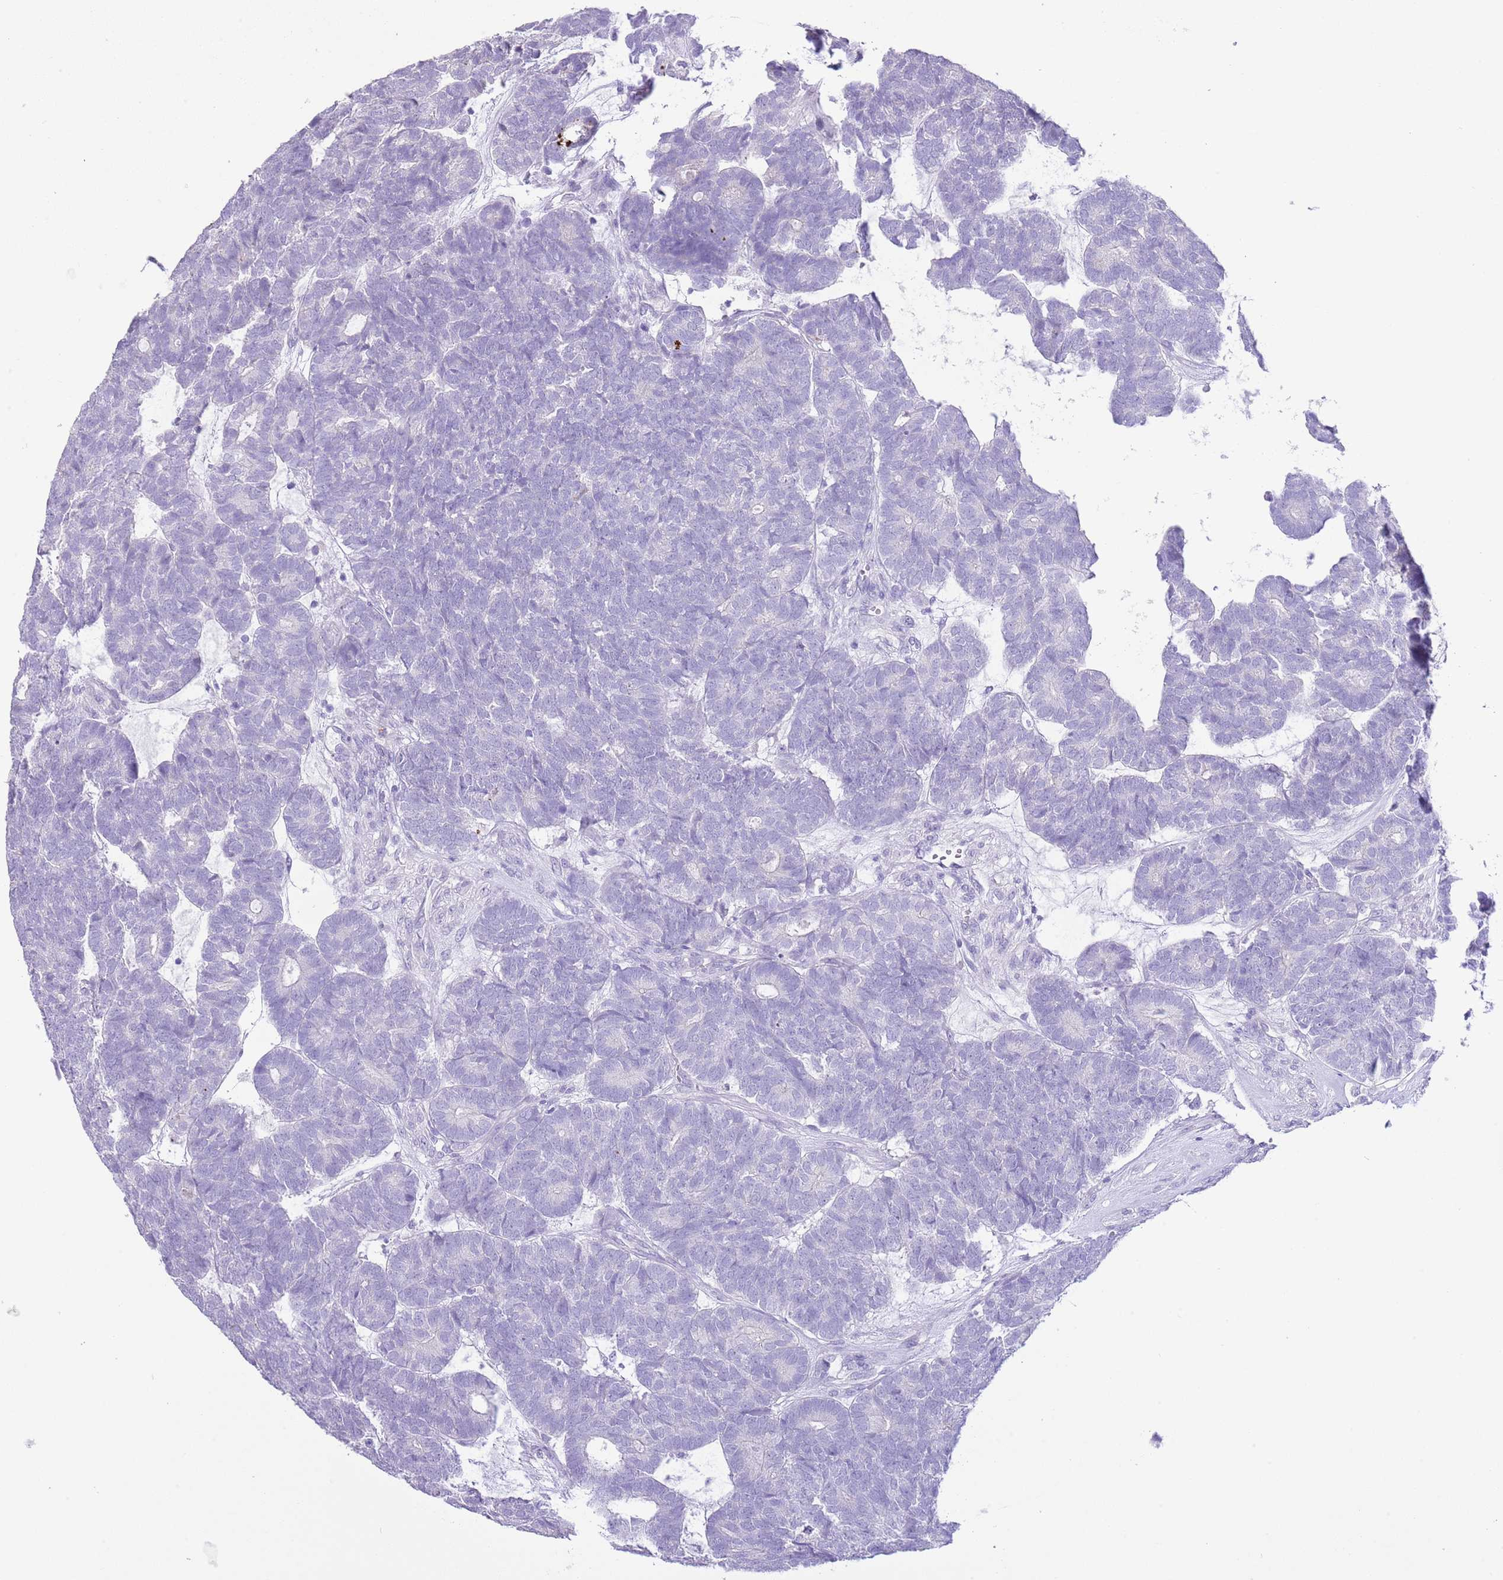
{"staining": {"intensity": "negative", "quantity": "none", "location": "none"}, "tissue": "head and neck cancer", "cell_type": "Tumor cells", "image_type": "cancer", "snomed": [{"axis": "morphology", "description": "Adenocarcinoma, NOS"}, {"axis": "topography", "description": "Head-Neck"}], "caption": "High power microscopy image of an immunohistochemistry photomicrograph of head and neck cancer (adenocarcinoma), revealing no significant positivity in tumor cells. Brightfield microscopy of IHC stained with DAB (brown) and hematoxylin (blue), captured at high magnification.", "gene": "OR2Z1", "patient": {"sex": "female", "age": 81}}